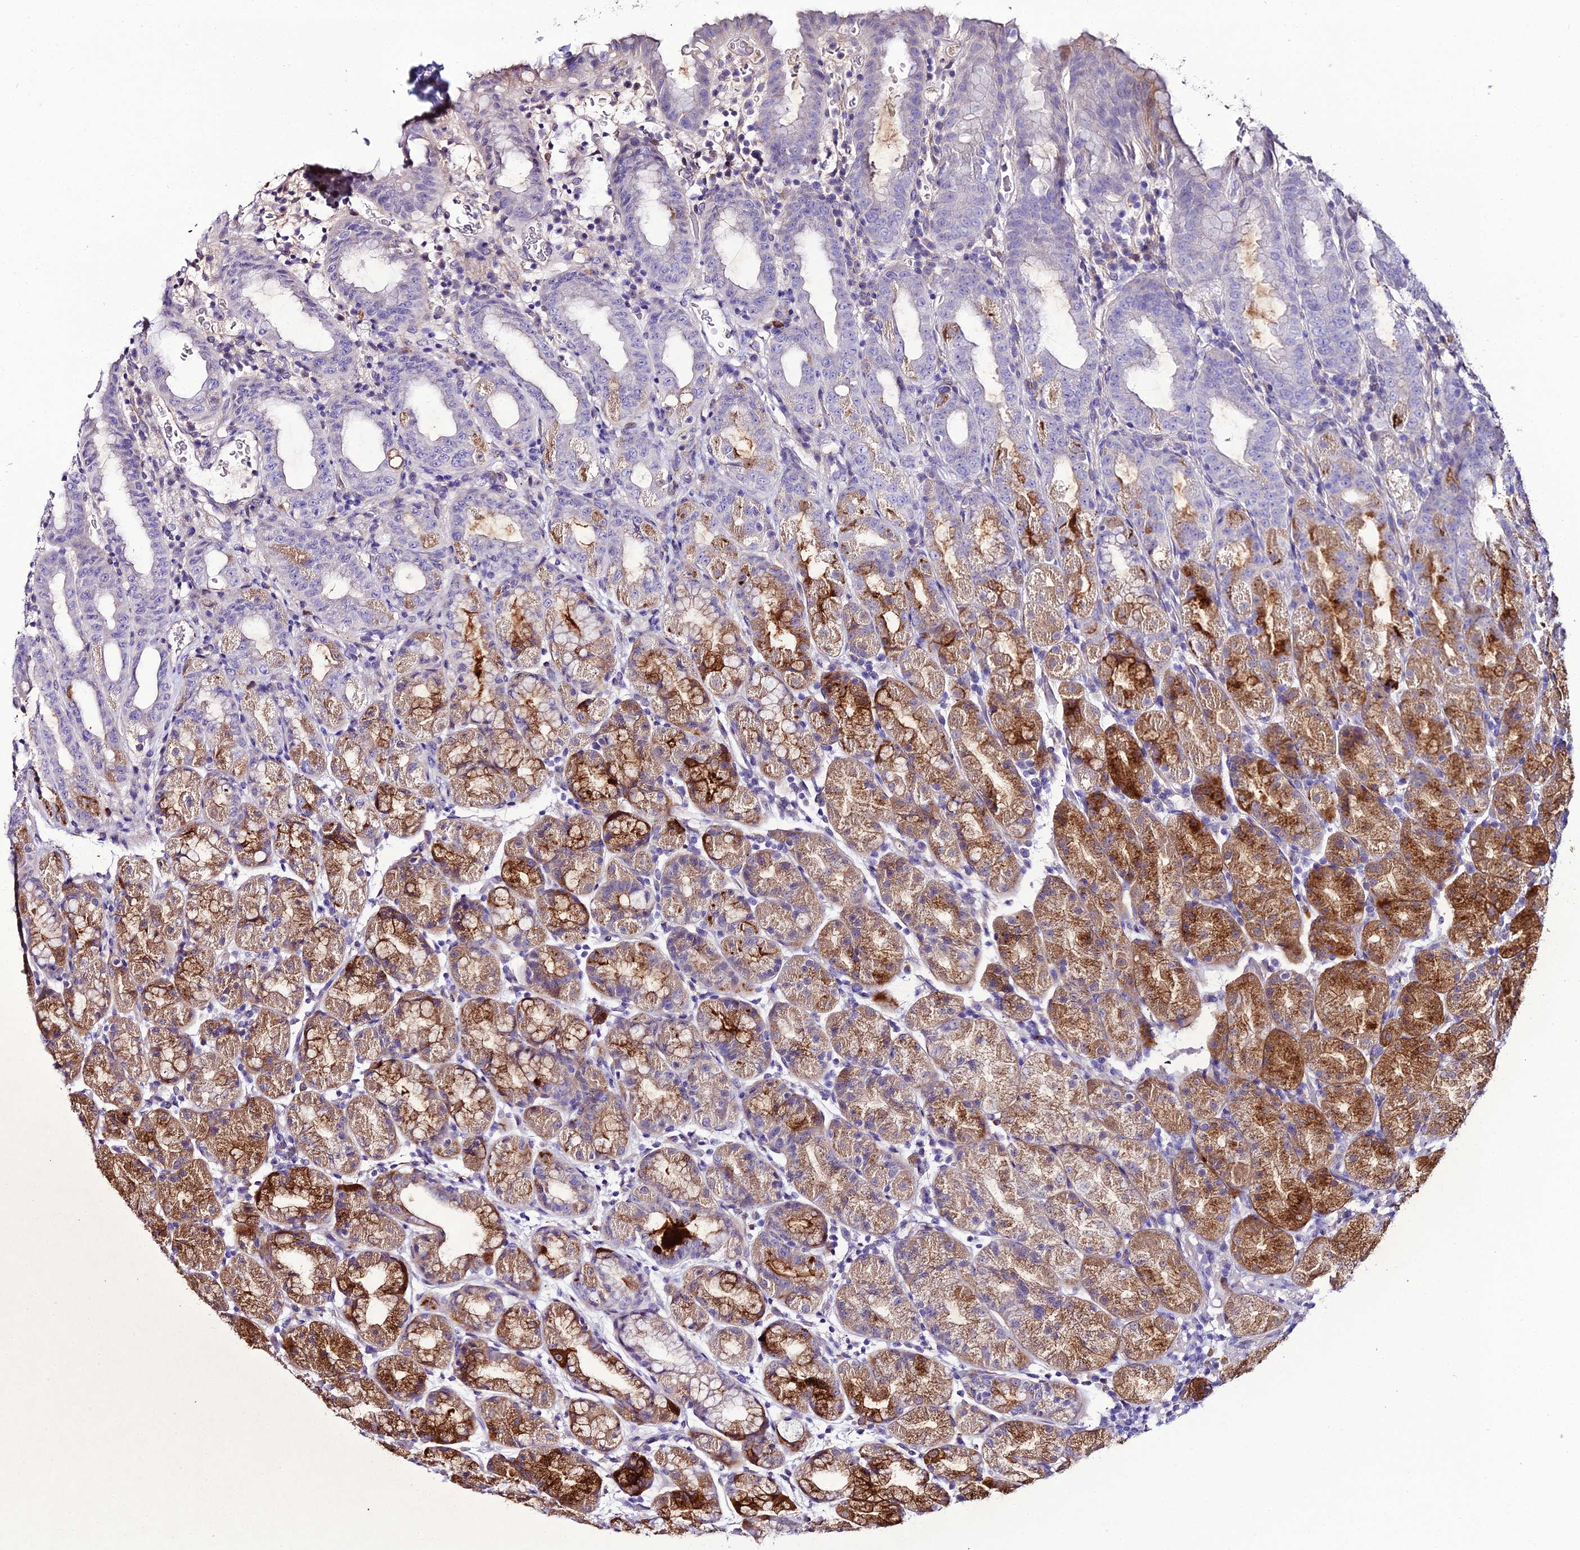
{"staining": {"intensity": "strong", "quantity": "25%-75%", "location": "cytoplasmic/membranous"}, "tissue": "stomach", "cell_type": "Glandular cells", "image_type": "normal", "snomed": [{"axis": "morphology", "description": "Normal tissue, NOS"}, {"axis": "topography", "description": "Stomach, upper"}, {"axis": "topography", "description": "Stomach, lower"}, {"axis": "topography", "description": "Small intestine"}], "caption": "Immunohistochemistry (DAB (3,3'-diaminobenzidine)) staining of unremarkable stomach displays strong cytoplasmic/membranous protein expression in approximately 25%-75% of glandular cells. The staining is performed using DAB (3,3'-diaminobenzidine) brown chromogen to label protein expression. The nuclei are counter-stained blue using hematoxylin.", "gene": "MB21D2", "patient": {"sex": "male", "age": 68}}